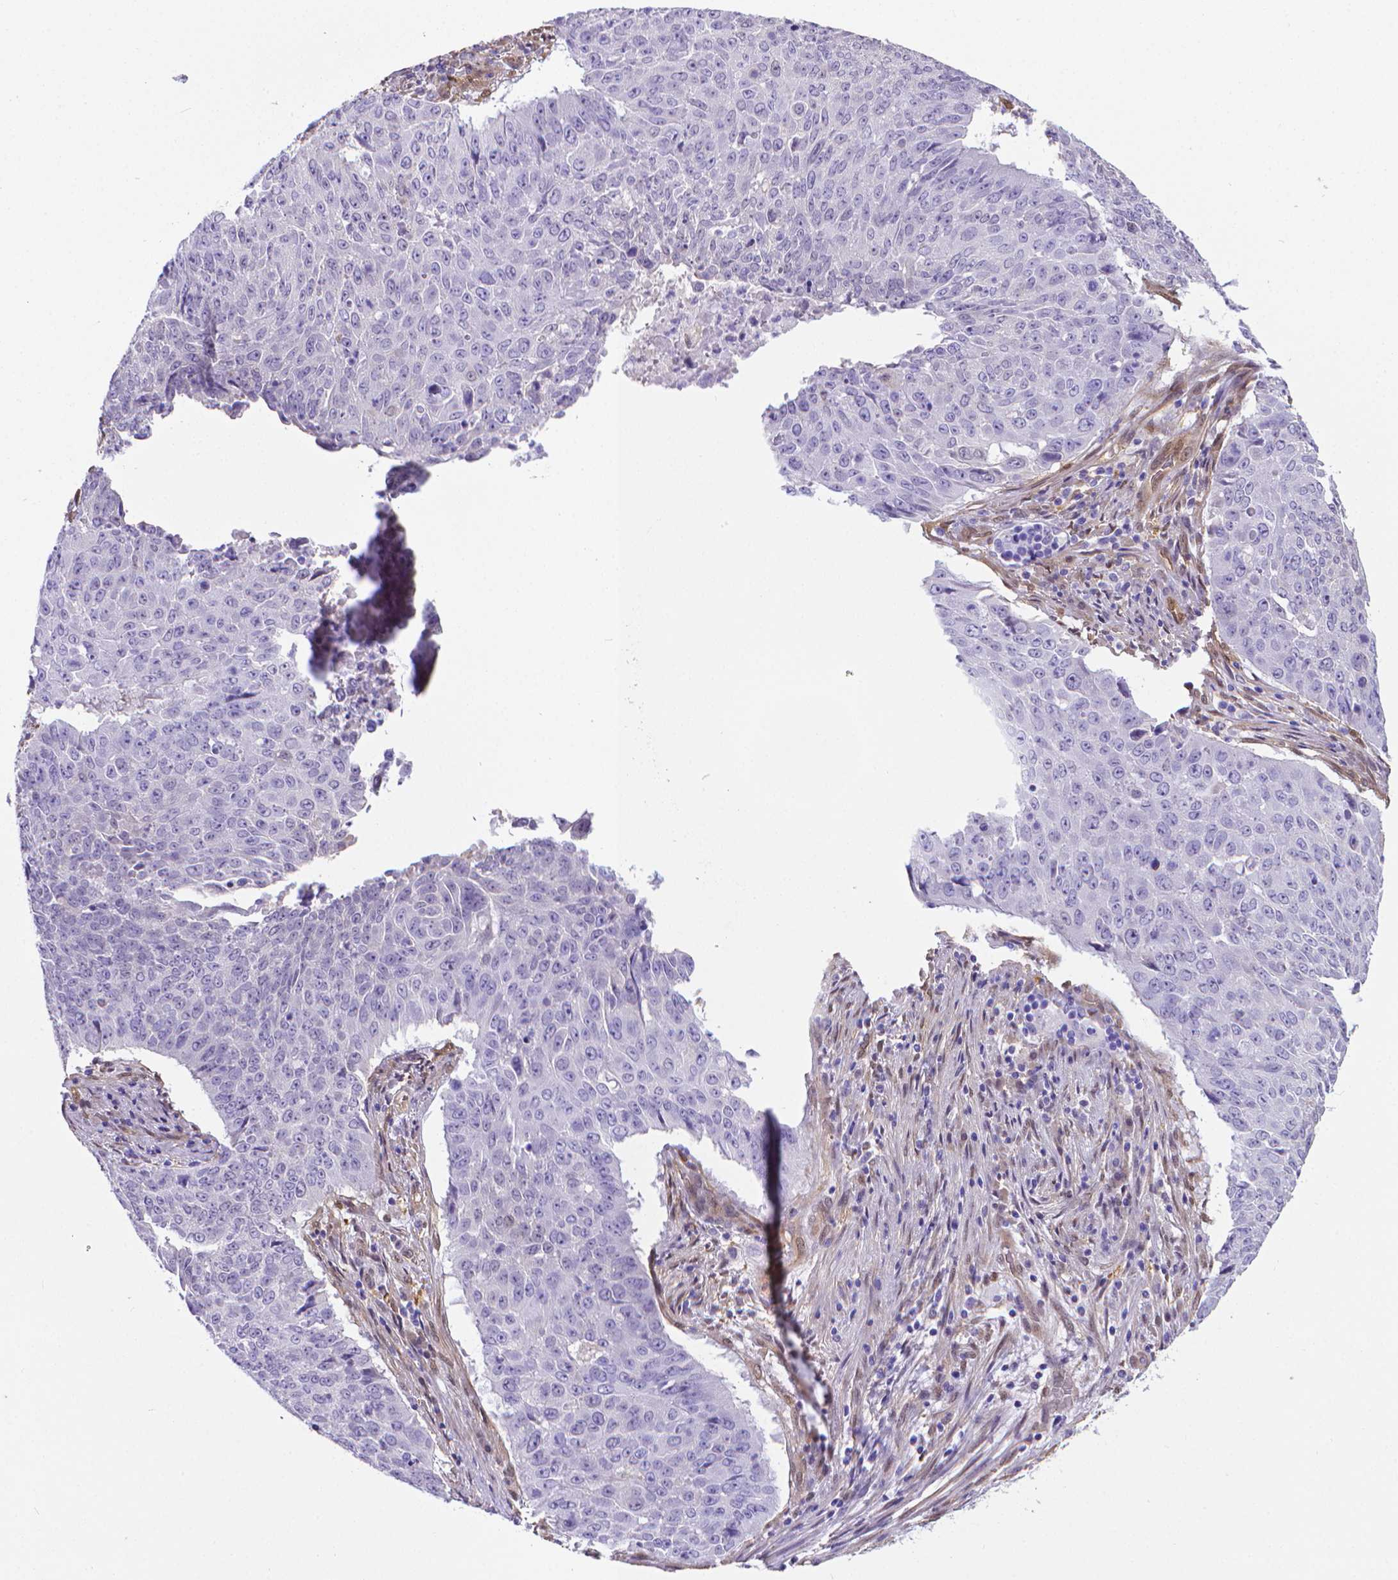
{"staining": {"intensity": "negative", "quantity": "none", "location": "none"}, "tissue": "lung cancer", "cell_type": "Tumor cells", "image_type": "cancer", "snomed": [{"axis": "morphology", "description": "Normal tissue, NOS"}, {"axis": "morphology", "description": "Squamous cell carcinoma, NOS"}, {"axis": "topography", "description": "Bronchus"}, {"axis": "topography", "description": "Lung"}], "caption": "High magnification brightfield microscopy of lung squamous cell carcinoma stained with DAB (brown) and counterstained with hematoxylin (blue): tumor cells show no significant staining. The staining is performed using DAB (3,3'-diaminobenzidine) brown chromogen with nuclei counter-stained in using hematoxylin.", "gene": "CLIC4", "patient": {"sex": "male", "age": 64}}